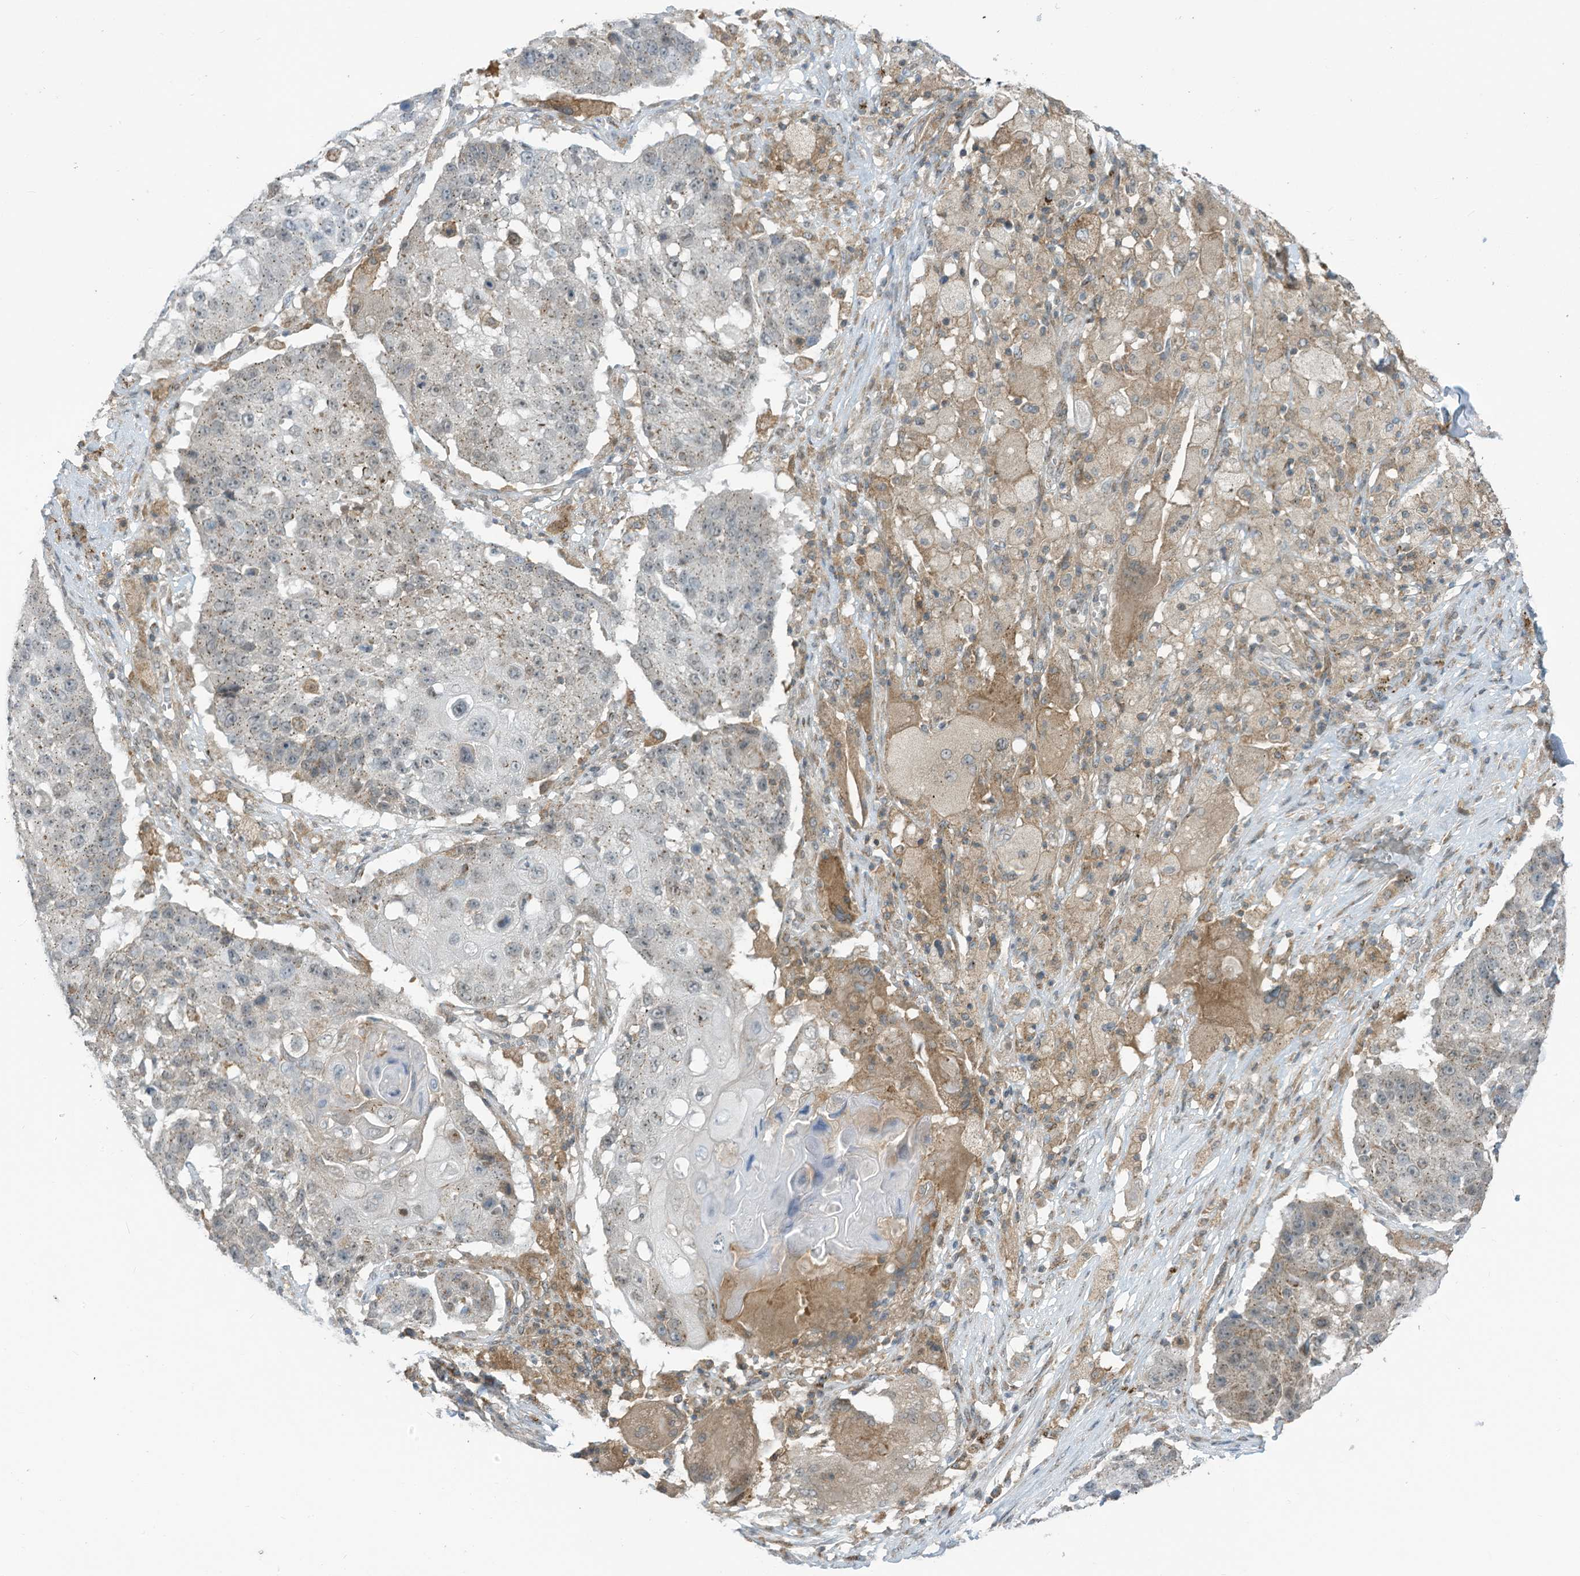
{"staining": {"intensity": "weak", "quantity": "<25%", "location": "cytoplasmic/membranous"}, "tissue": "lung cancer", "cell_type": "Tumor cells", "image_type": "cancer", "snomed": [{"axis": "morphology", "description": "Squamous cell carcinoma, NOS"}, {"axis": "topography", "description": "Lung"}], "caption": "Immunohistochemical staining of human lung squamous cell carcinoma reveals no significant expression in tumor cells.", "gene": "PARVG", "patient": {"sex": "male", "age": 61}}